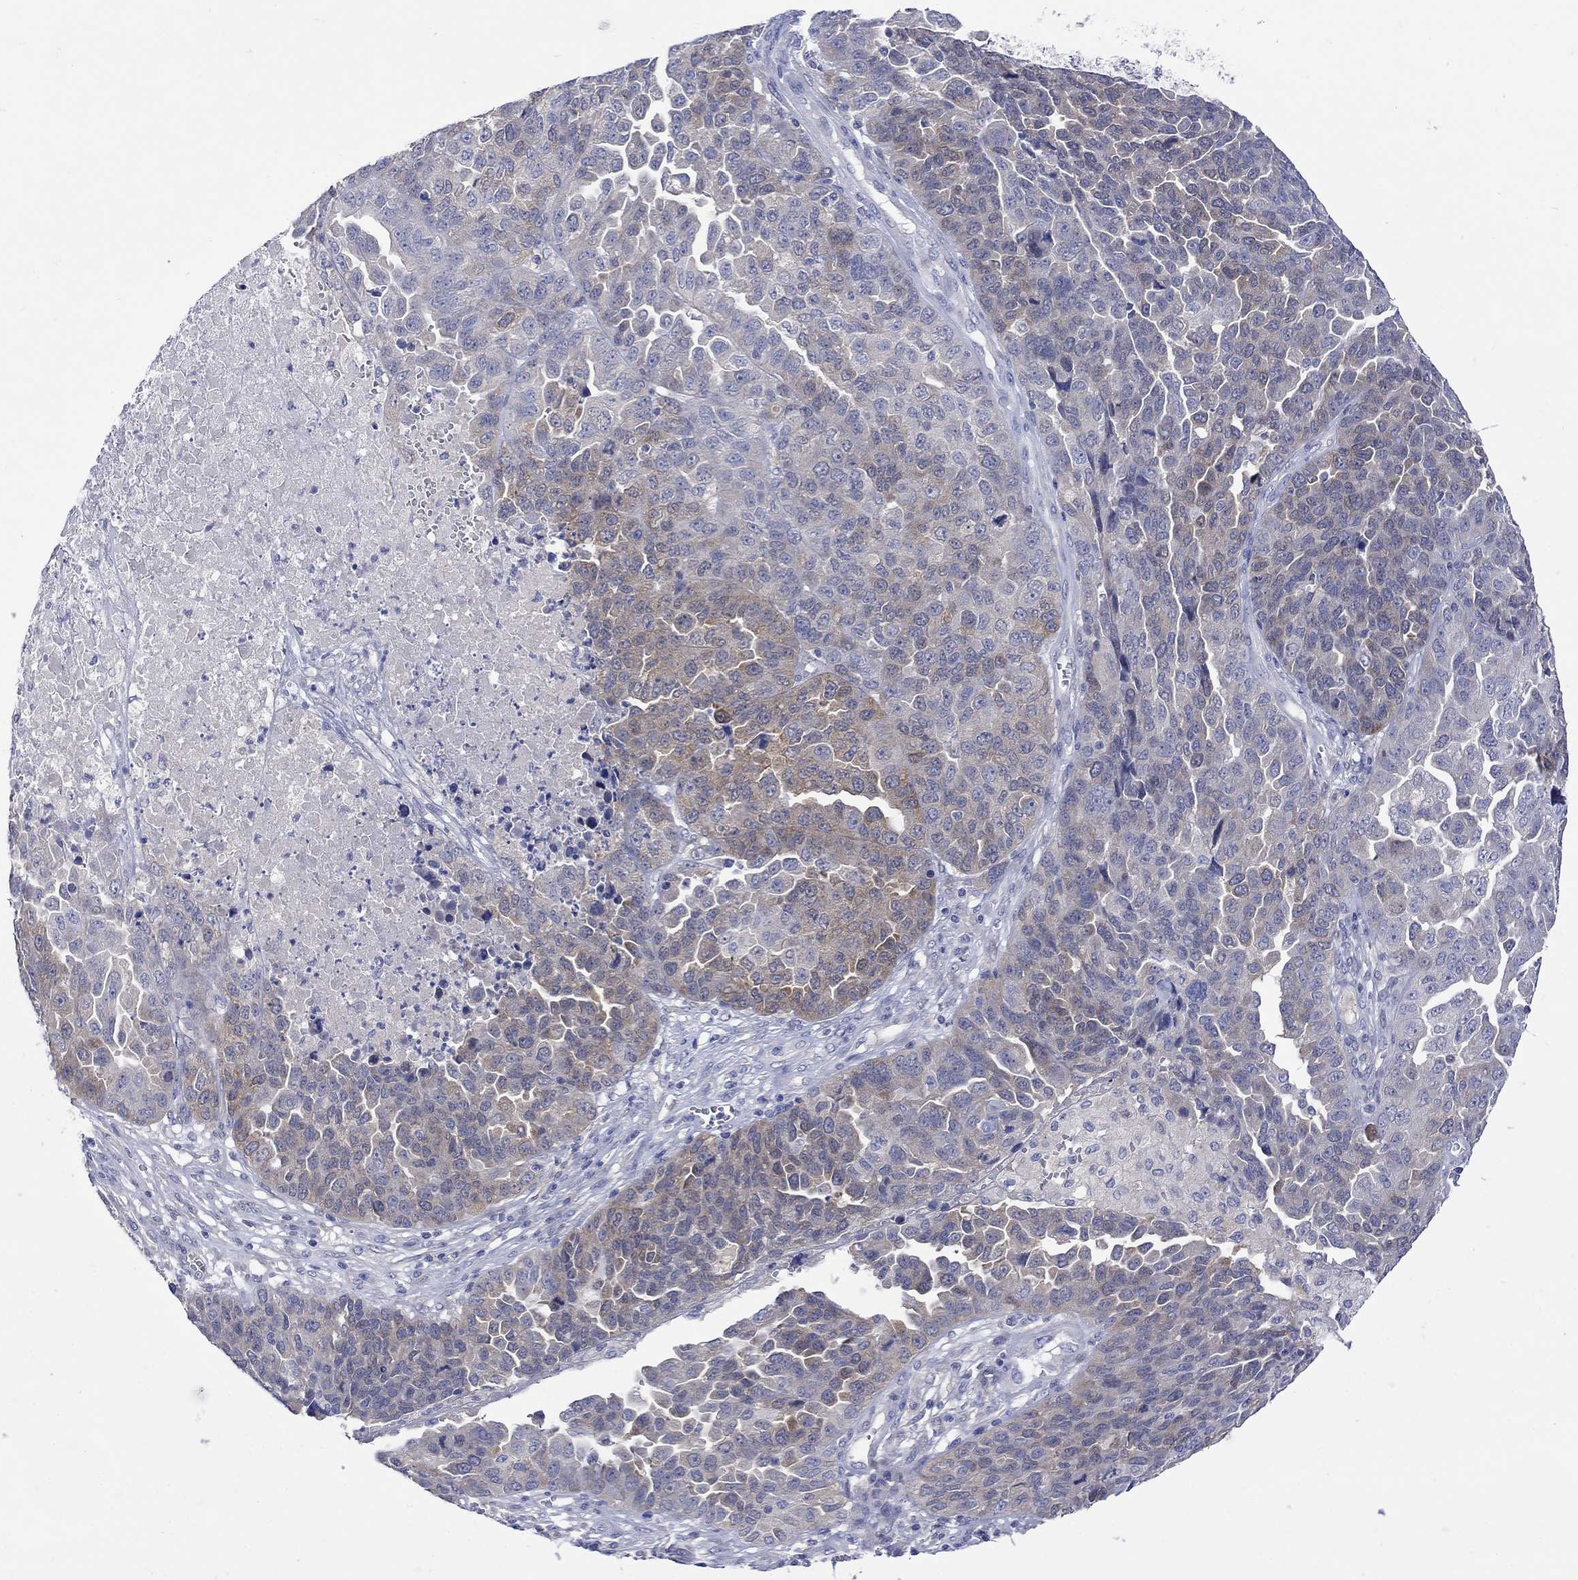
{"staining": {"intensity": "moderate", "quantity": "<25%", "location": "cytoplasmic/membranous"}, "tissue": "ovarian cancer", "cell_type": "Tumor cells", "image_type": "cancer", "snomed": [{"axis": "morphology", "description": "Cystadenocarcinoma, serous, NOS"}, {"axis": "topography", "description": "Ovary"}], "caption": "Immunohistochemical staining of serous cystadenocarcinoma (ovarian) reveals low levels of moderate cytoplasmic/membranous expression in approximately <25% of tumor cells.", "gene": "MSI1", "patient": {"sex": "female", "age": 87}}